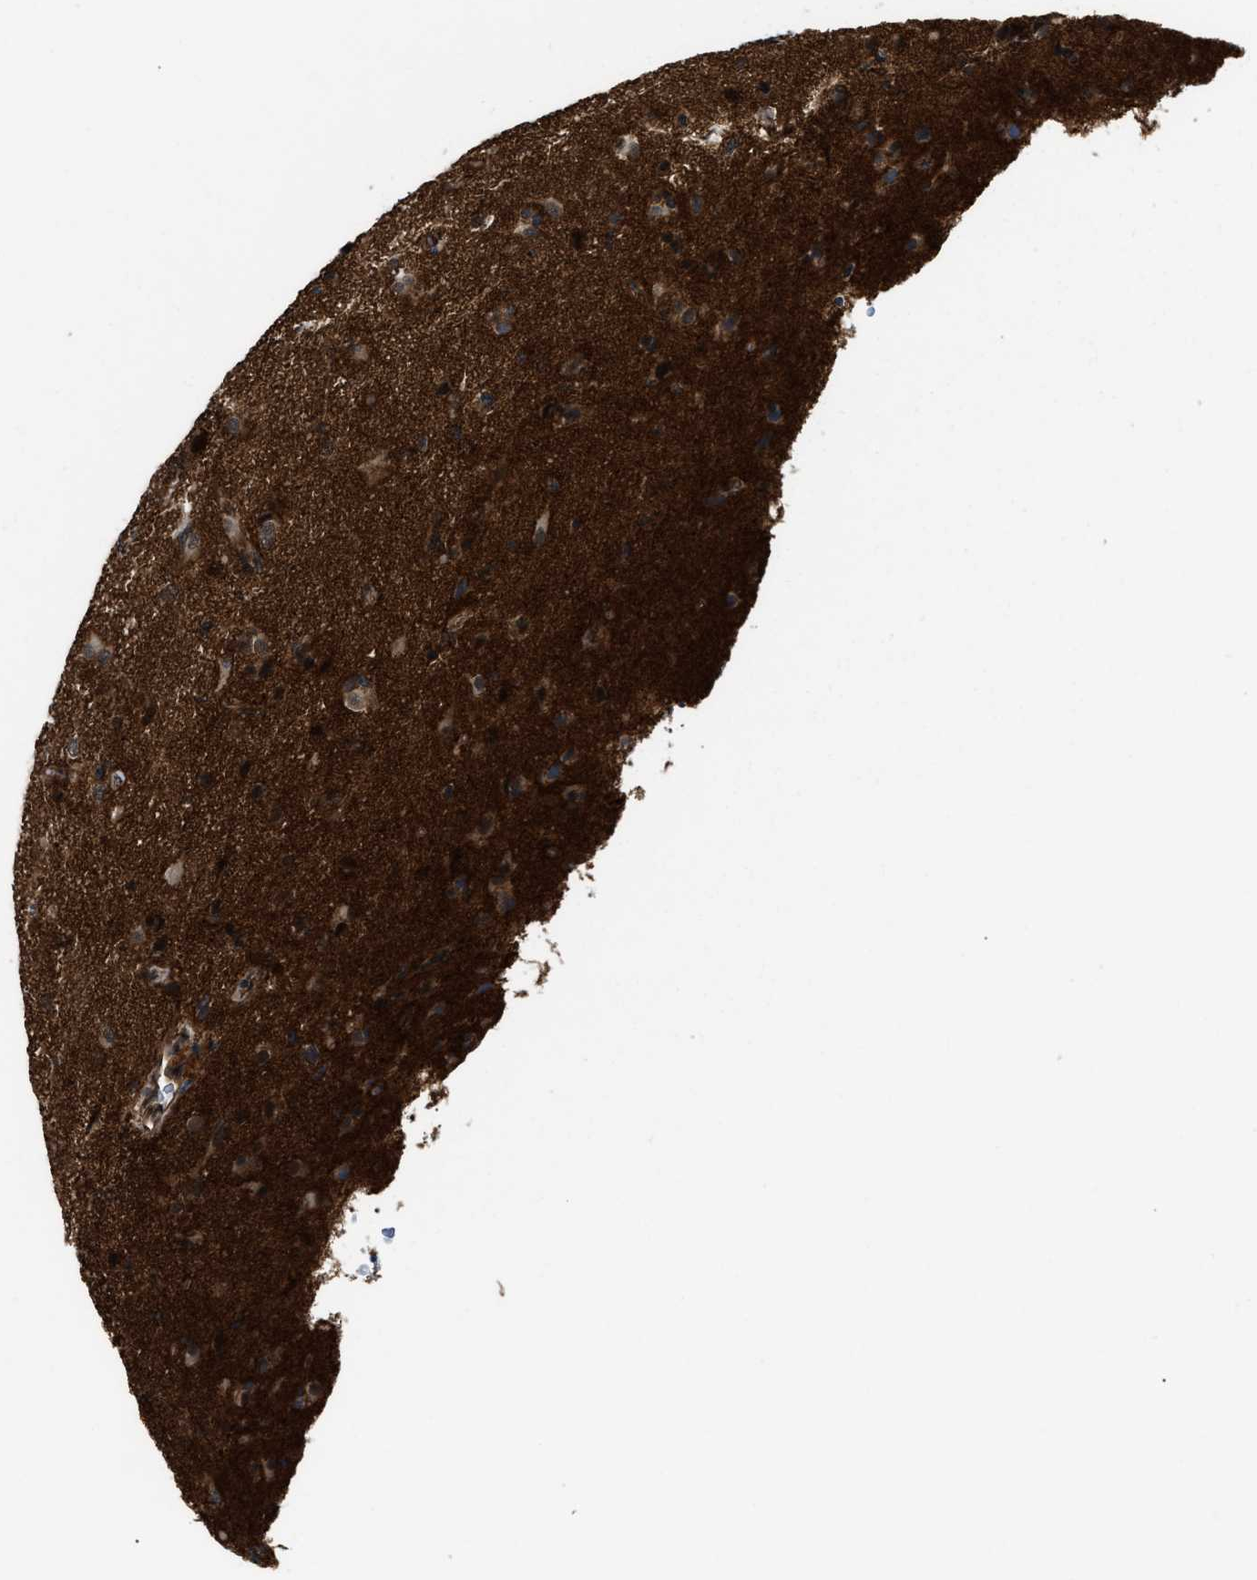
{"staining": {"intensity": "moderate", "quantity": ">75%", "location": "cytoplasmic/membranous"}, "tissue": "glioma", "cell_type": "Tumor cells", "image_type": "cancer", "snomed": [{"axis": "morphology", "description": "Glioma, malignant, Low grade"}, {"axis": "topography", "description": "Brain"}], "caption": "Malignant low-grade glioma stained with DAB immunohistochemistry (IHC) demonstrates medium levels of moderate cytoplasmic/membranous staining in approximately >75% of tumor cells.", "gene": "COPS2", "patient": {"sex": "male", "age": 65}}